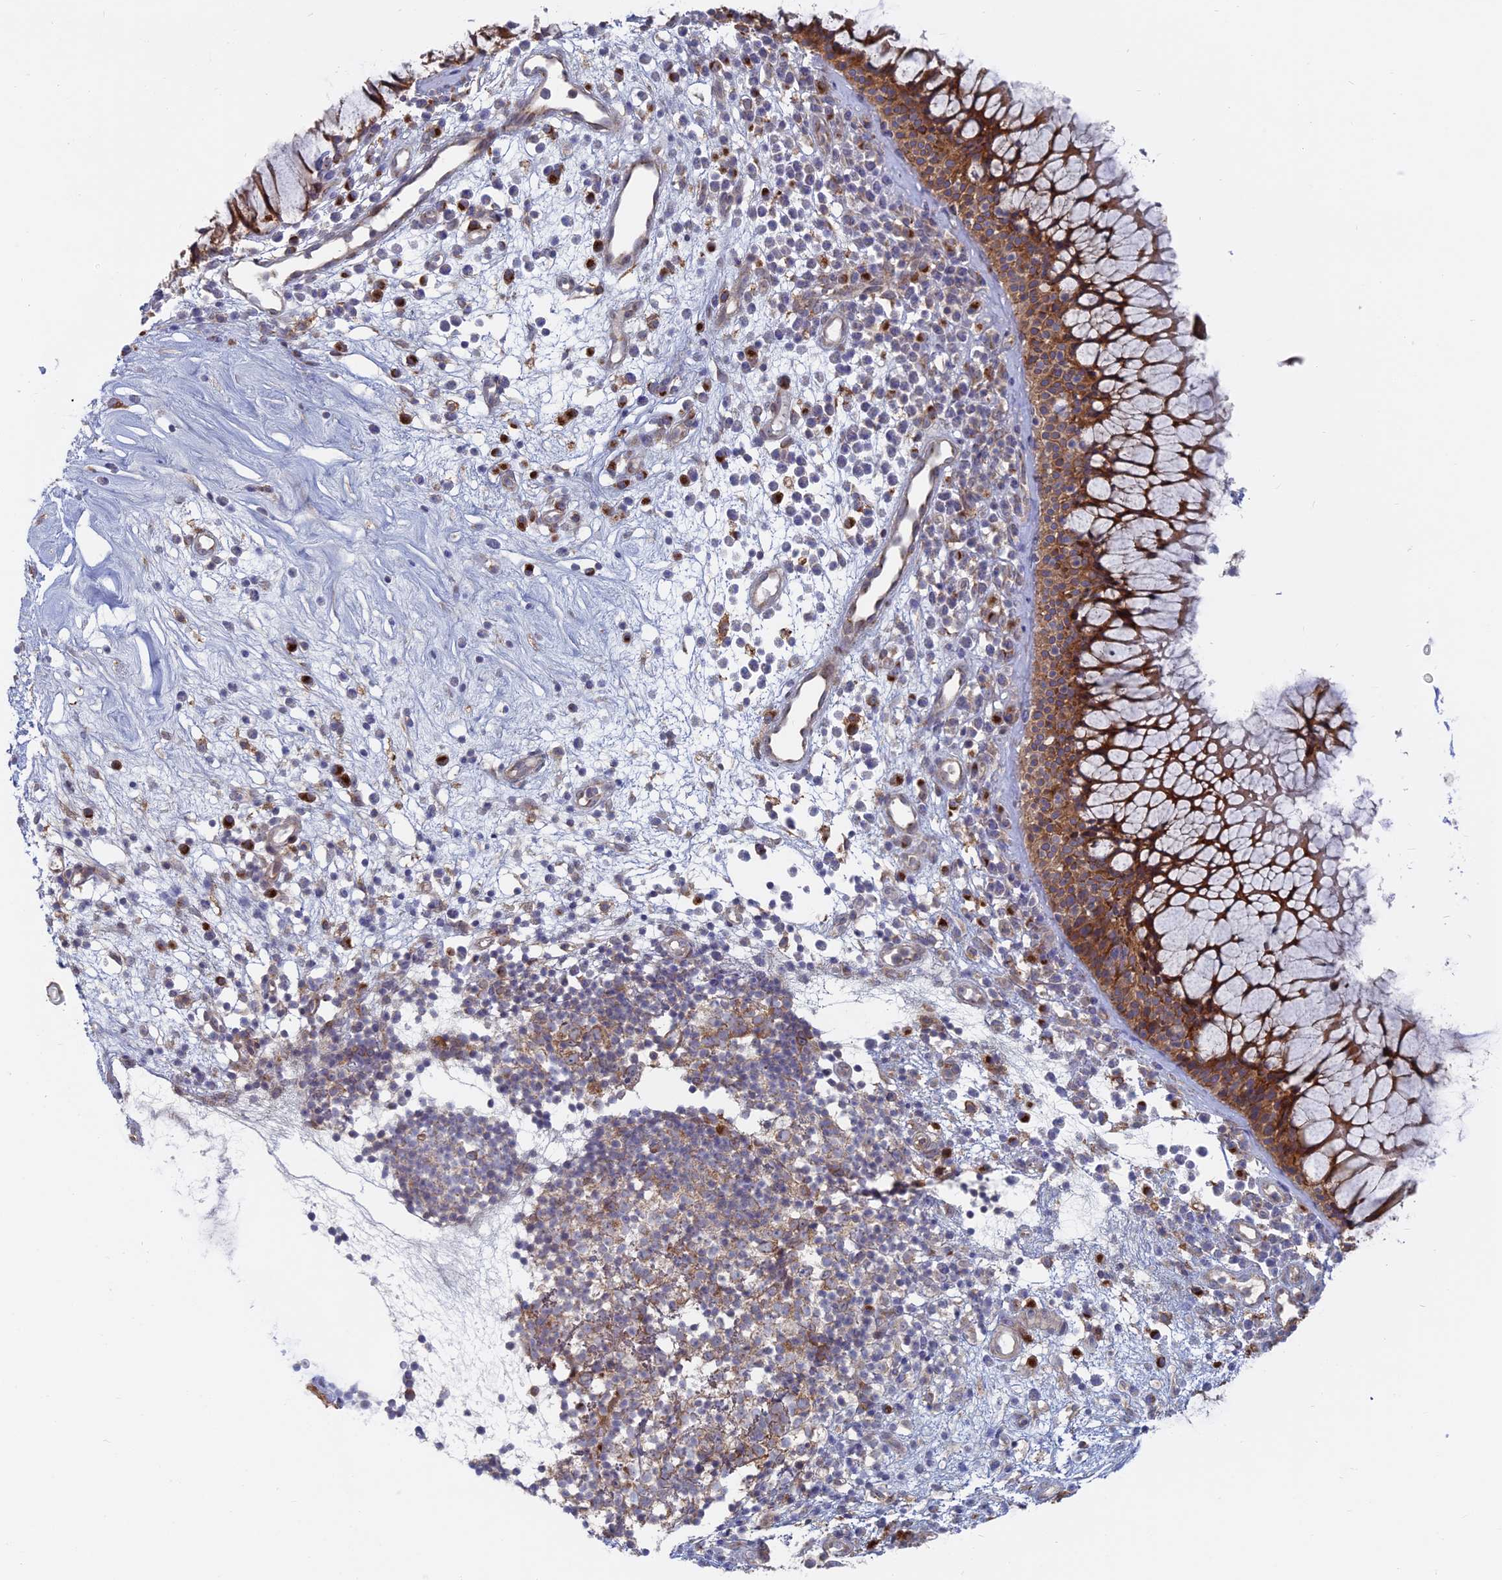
{"staining": {"intensity": "strong", "quantity": ">75%", "location": "cytoplasmic/membranous"}, "tissue": "nasopharynx", "cell_type": "Respiratory epithelial cells", "image_type": "normal", "snomed": [{"axis": "morphology", "description": "Normal tissue, NOS"}, {"axis": "morphology", "description": "Inflammation, NOS"}, {"axis": "topography", "description": "Nasopharynx"}], "caption": "Immunohistochemical staining of normal nasopharynx exhibits strong cytoplasmic/membranous protein staining in about >75% of respiratory epithelial cells.", "gene": "TBC1D30", "patient": {"sex": "male", "age": 70}}